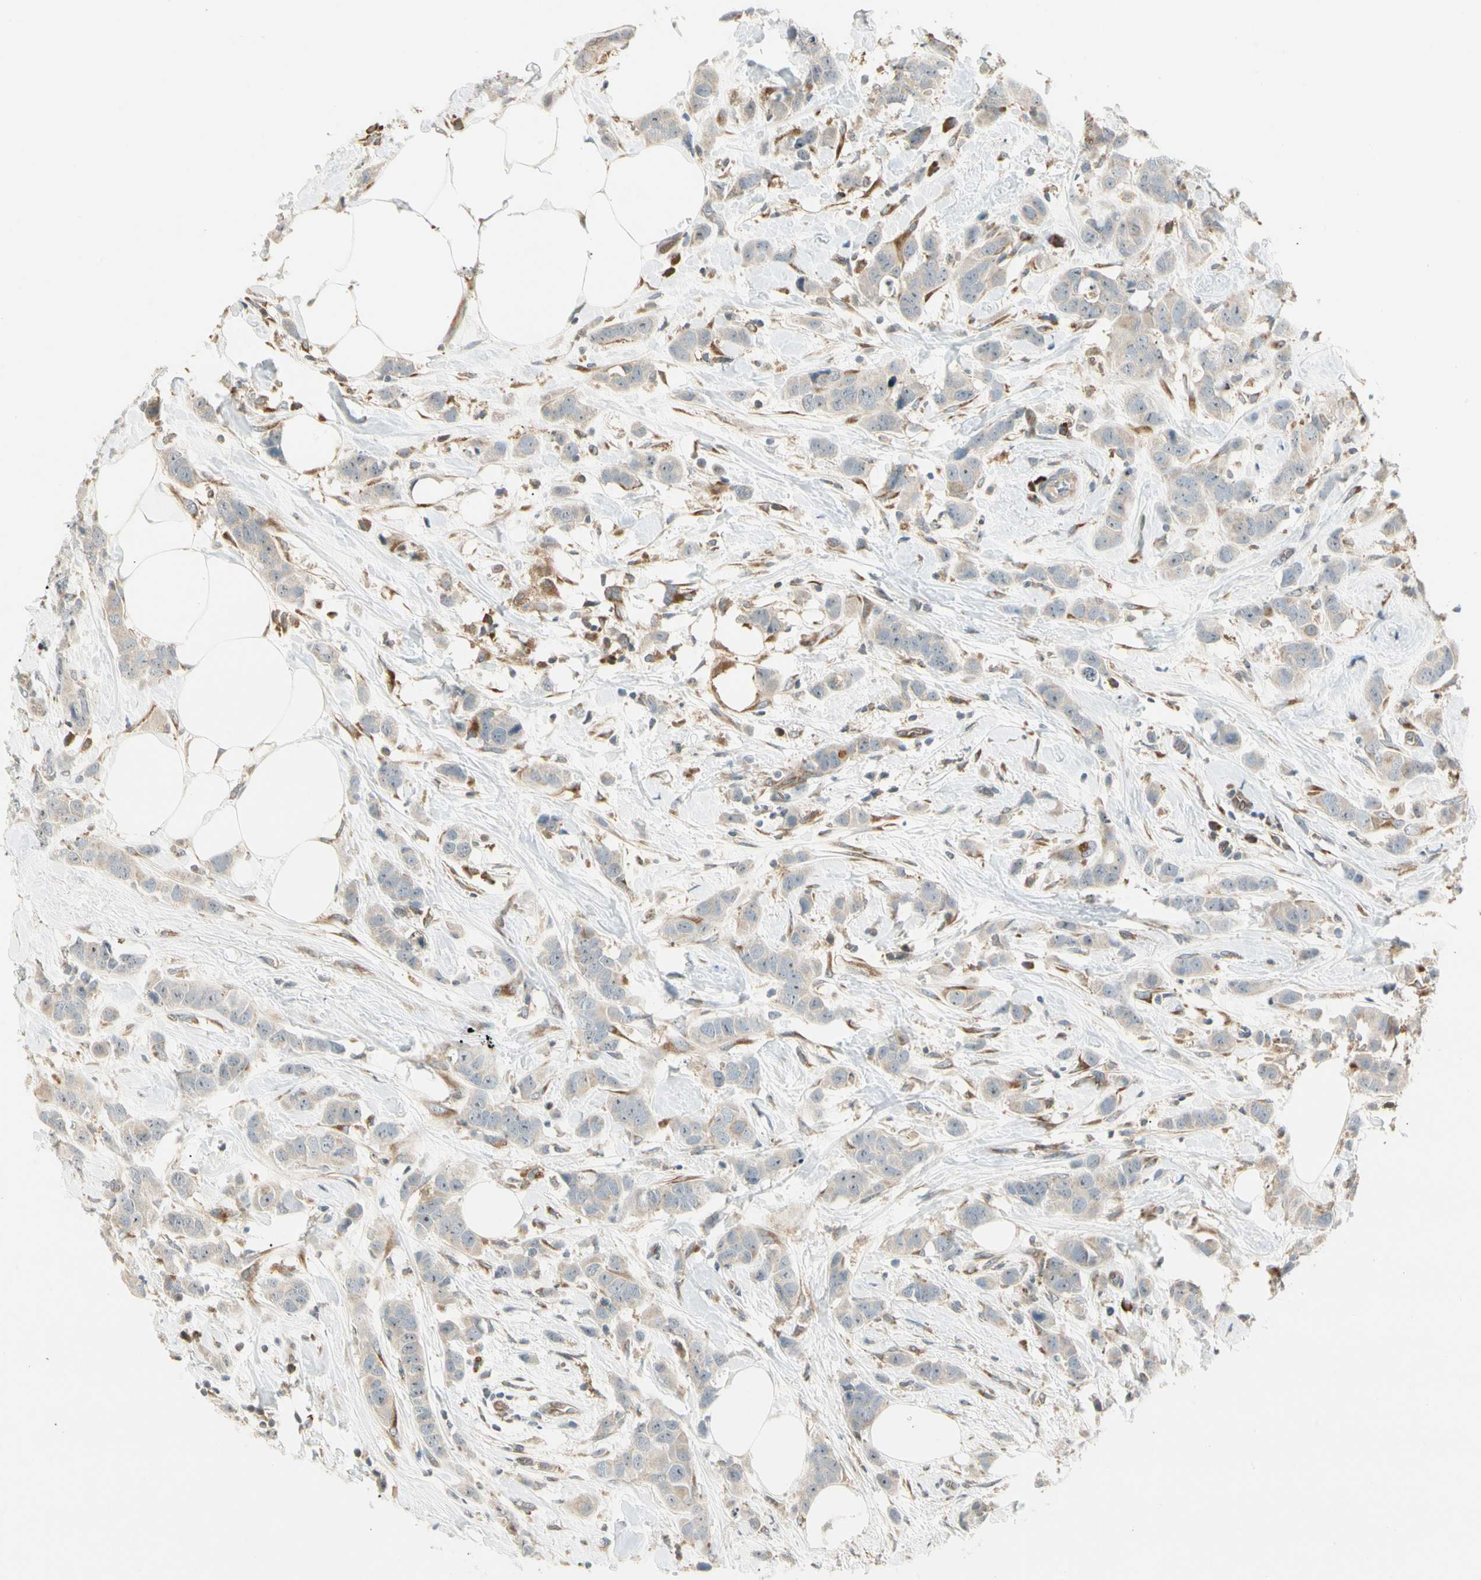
{"staining": {"intensity": "negative", "quantity": "none", "location": "none"}, "tissue": "breast cancer", "cell_type": "Tumor cells", "image_type": "cancer", "snomed": [{"axis": "morphology", "description": "Normal tissue, NOS"}, {"axis": "morphology", "description": "Duct carcinoma"}, {"axis": "topography", "description": "Breast"}], "caption": "Breast cancer was stained to show a protein in brown. There is no significant expression in tumor cells.", "gene": "FNDC3B", "patient": {"sex": "female", "age": 50}}